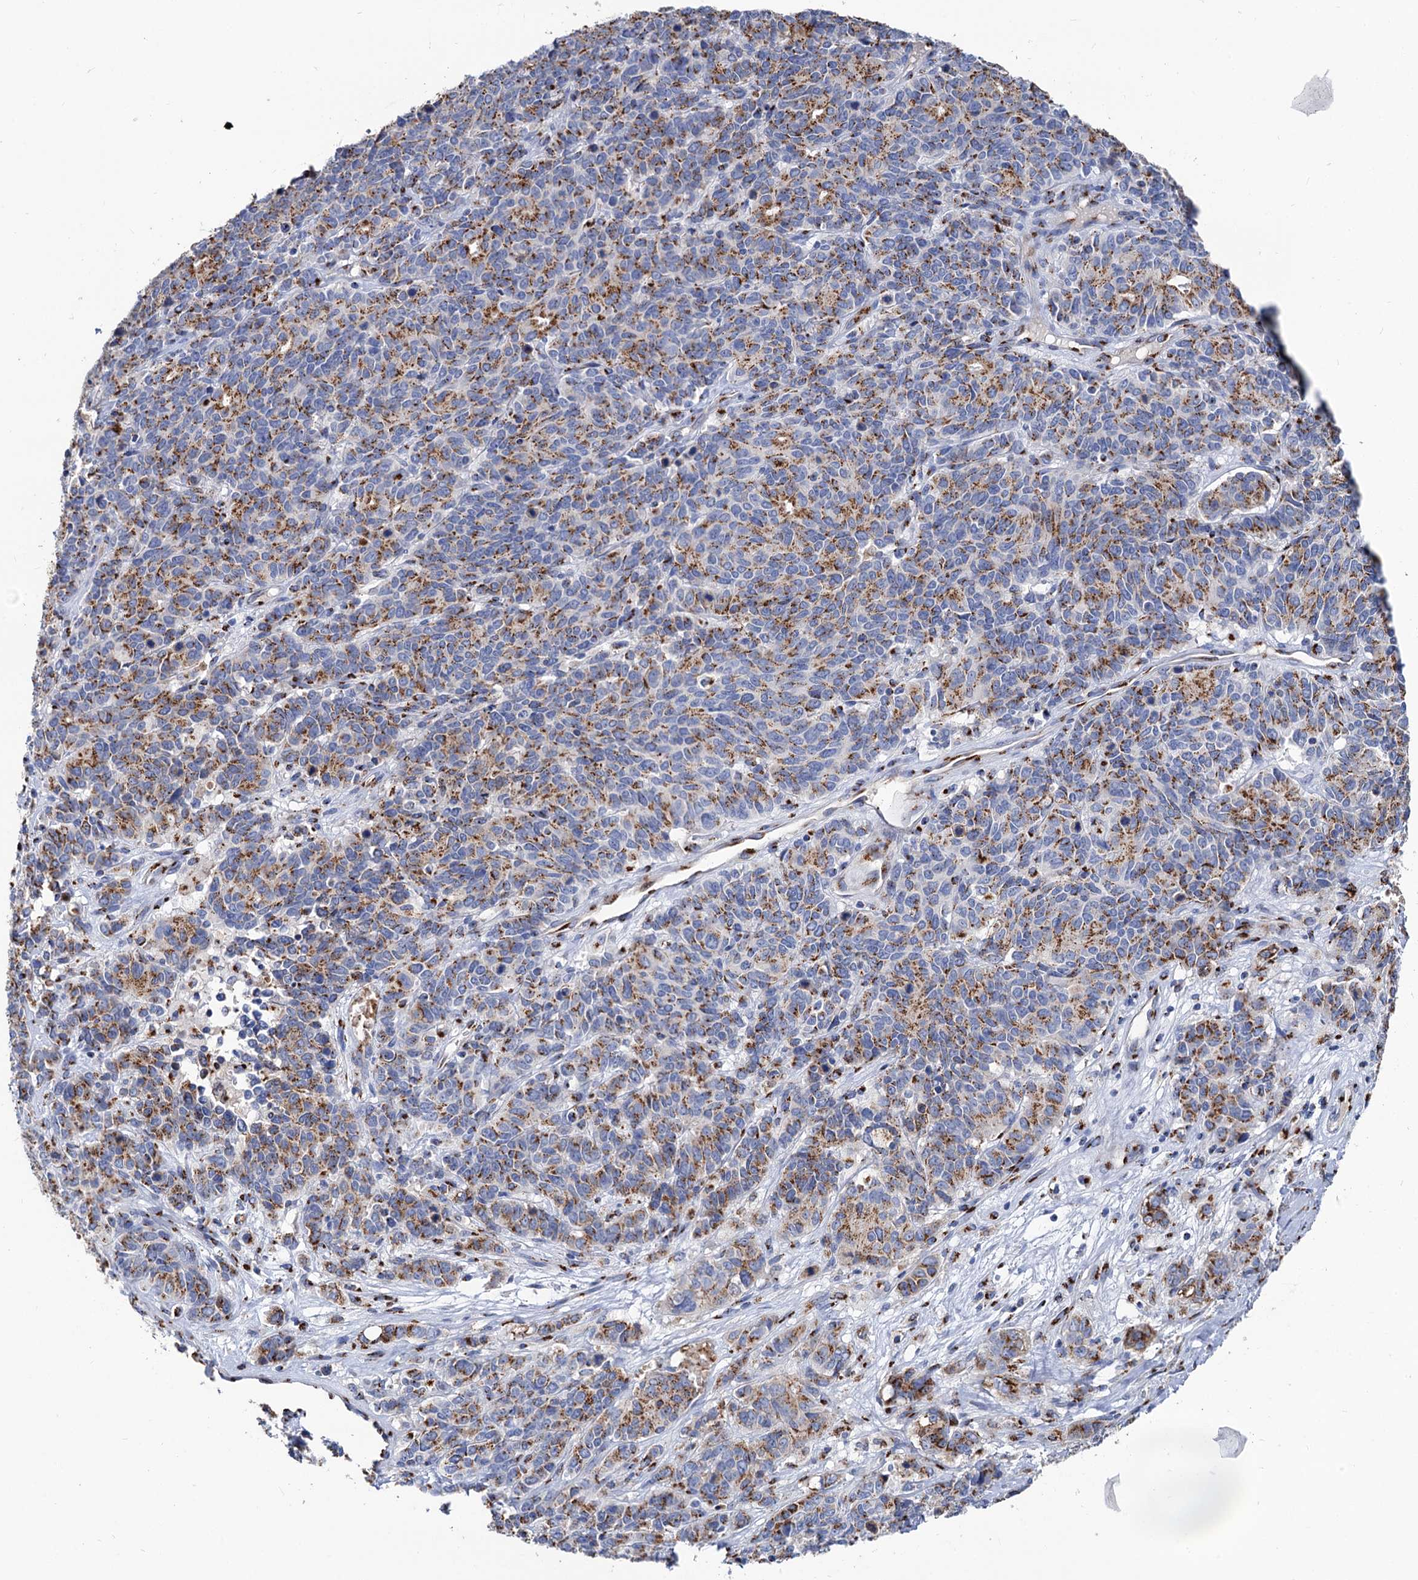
{"staining": {"intensity": "moderate", "quantity": "25%-75%", "location": "cytoplasmic/membranous"}, "tissue": "cervical cancer", "cell_type": "Tumor cells", "image_type": "cancer", "snomed": [{"axis": "morphology", "description": "Squamous cell carcinoma, NOS"}, {"axis": "topography", "description": "Cervix"}], "caption": "Cervical cancer (squamous cell carcinoma) was stained to show a protein in brown. There is medium levels of moderate cytoplasmic/membranous positivity in approximately 25%-75% of tumor cells. (Stains: DAB in brown, nuclei in blue, Microscopy: brightfield microscopy at high magnification).", "gene": "TM9SF3", "patient": {"sex": "female", "age": 60}}